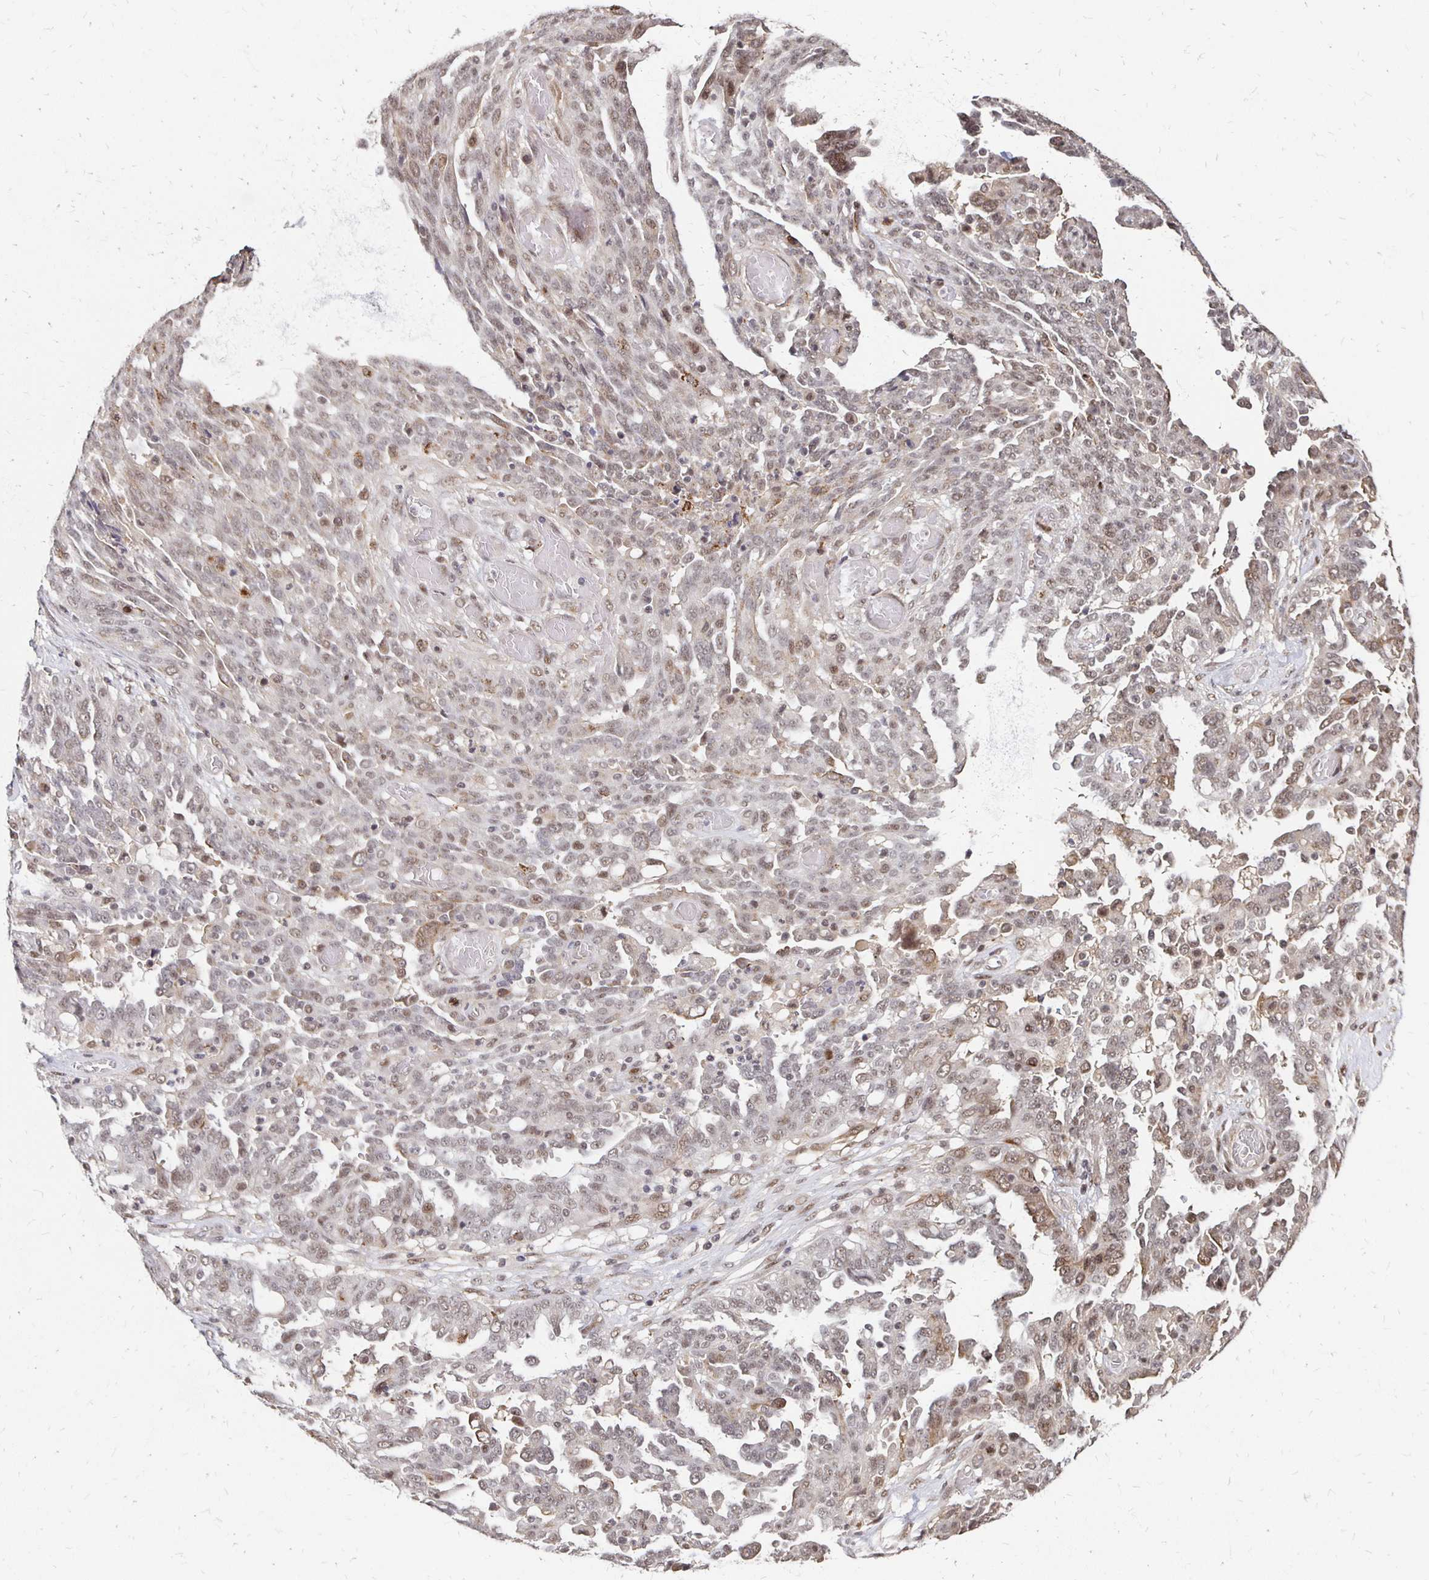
{"staining": {"intensity": "weak", "quantity": "25%-75%", "location": "nuclear"}, "tissue": "ovarian cancer", "cell_type": "Tumor cells", "image_type": "cancer", "snomed": [{"axis": "morphology", "description": "Cystadenocarcinoma, serous, NOS"}, {"axis": "topography", "description": "Ovary"}], "caption": "A photomicrograph showing weak nuclear expression in about 25%-75% of tumor cells in ovarian cancer (serous cystadenocarcinoma), as visualized by brown immunohistochemical staining.", "gene": "CLASRP", "patient": {"sex": "female", "age": 67}}